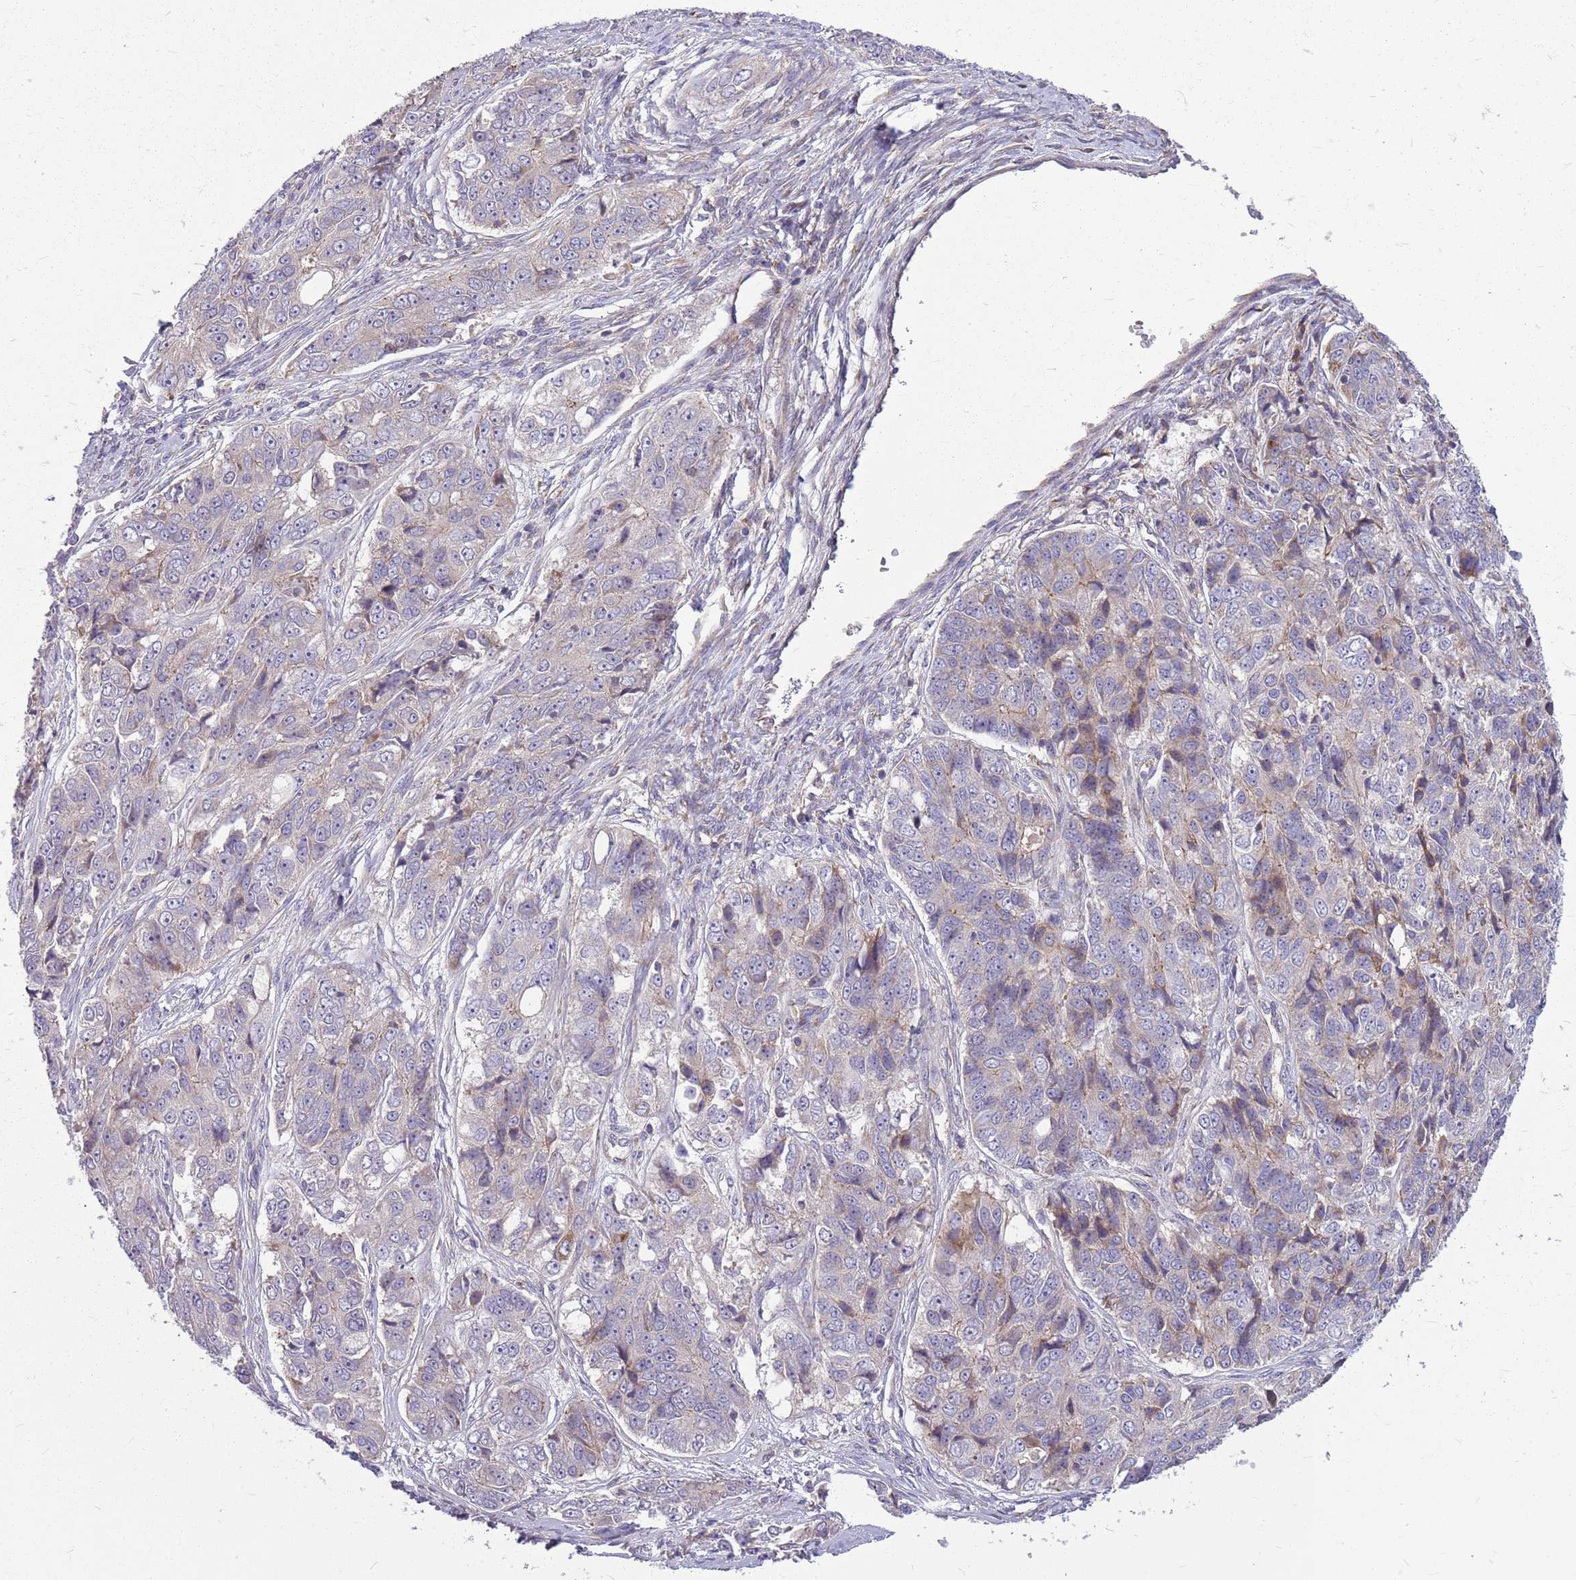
{"staining": {"intensity": "weak", "quantity": "<25%", "location": "cytoplasmic/membranous"}, "tissue": "ovarian cancer", "cell_type": "Tumor cells", "image_type": "cancer", "snomed": [{"axis": "morphology", "description": "Carcinoma, endometroid"}, {"axis": "topography", "description": "Ovary"}], "caption": "Ovarian cancer stained for a protein using immunohistochemistry exhibits no positivity tumor cells.", "gene": "PPP1R27", "patient": {"sex": "female", "age": 51}}